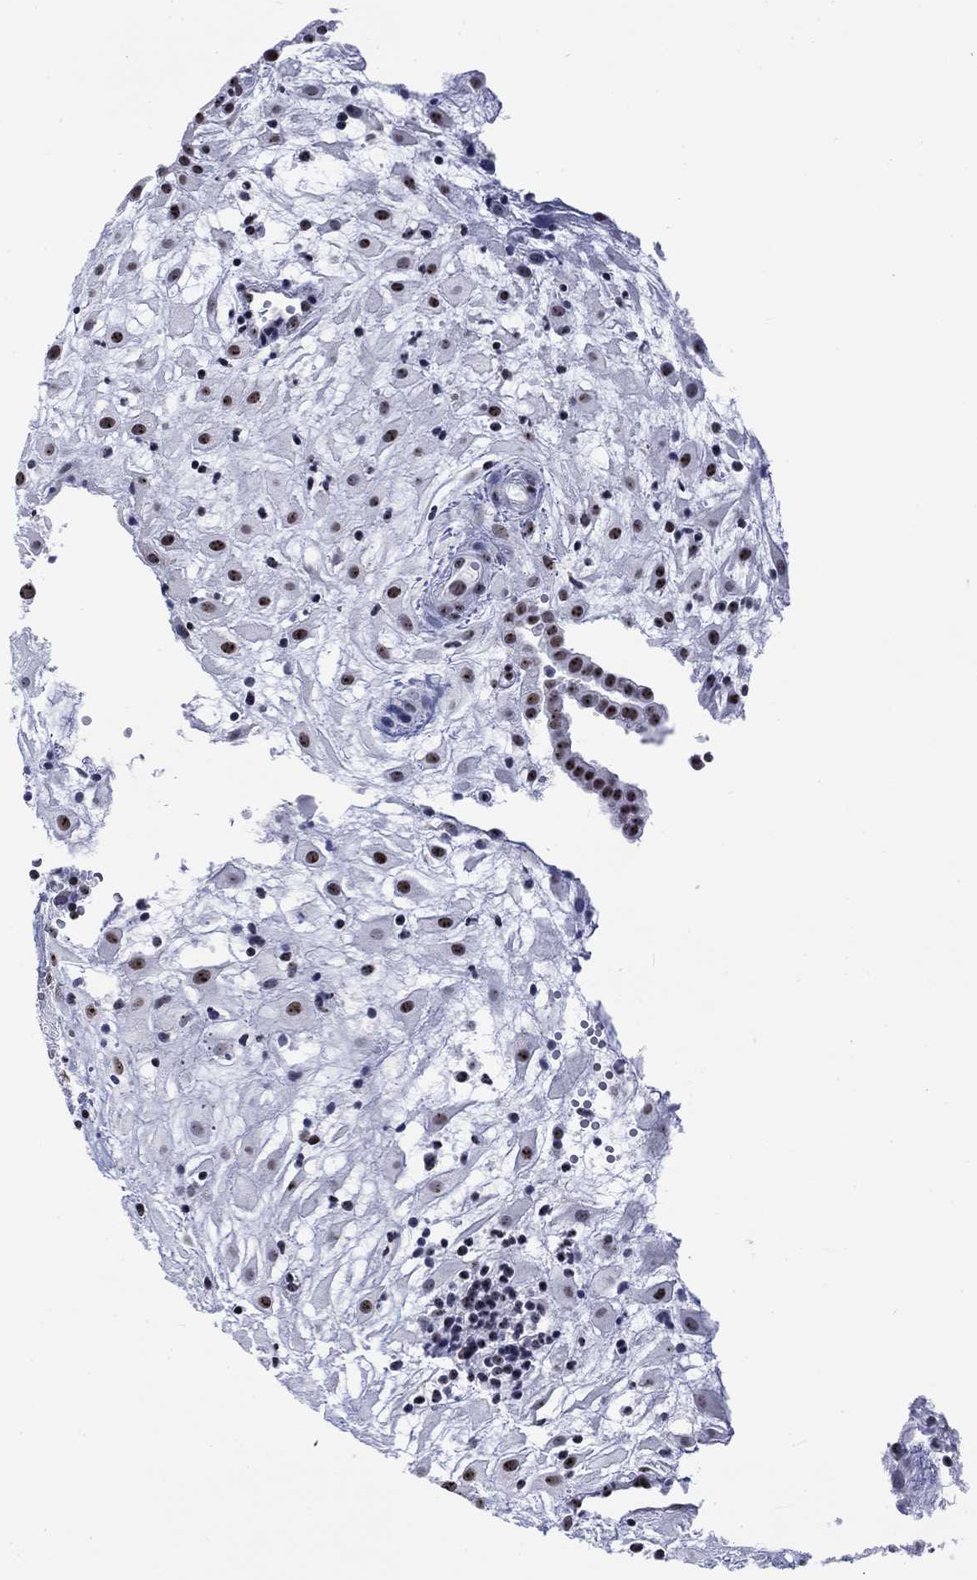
{"staining": {"intensity": "moderate", "quantity": ">75%", "location": "nuclear"}, "tissue": "placenta", "cell_type": "Decidual cells", "image_type": "normal", "snomed": [{"axis": "morphology", "description": "Normal tissue, NOS"}, {"axis": "topography", "description": "Placenta"}], "caption": "This histopathology image shows IHC staining of normal human placenta, with medium moderate nuclear staining in approximately >75% of decidual cells.", "gene": "CSRNP3", "patient": {"sex": "female", "age": 24}}